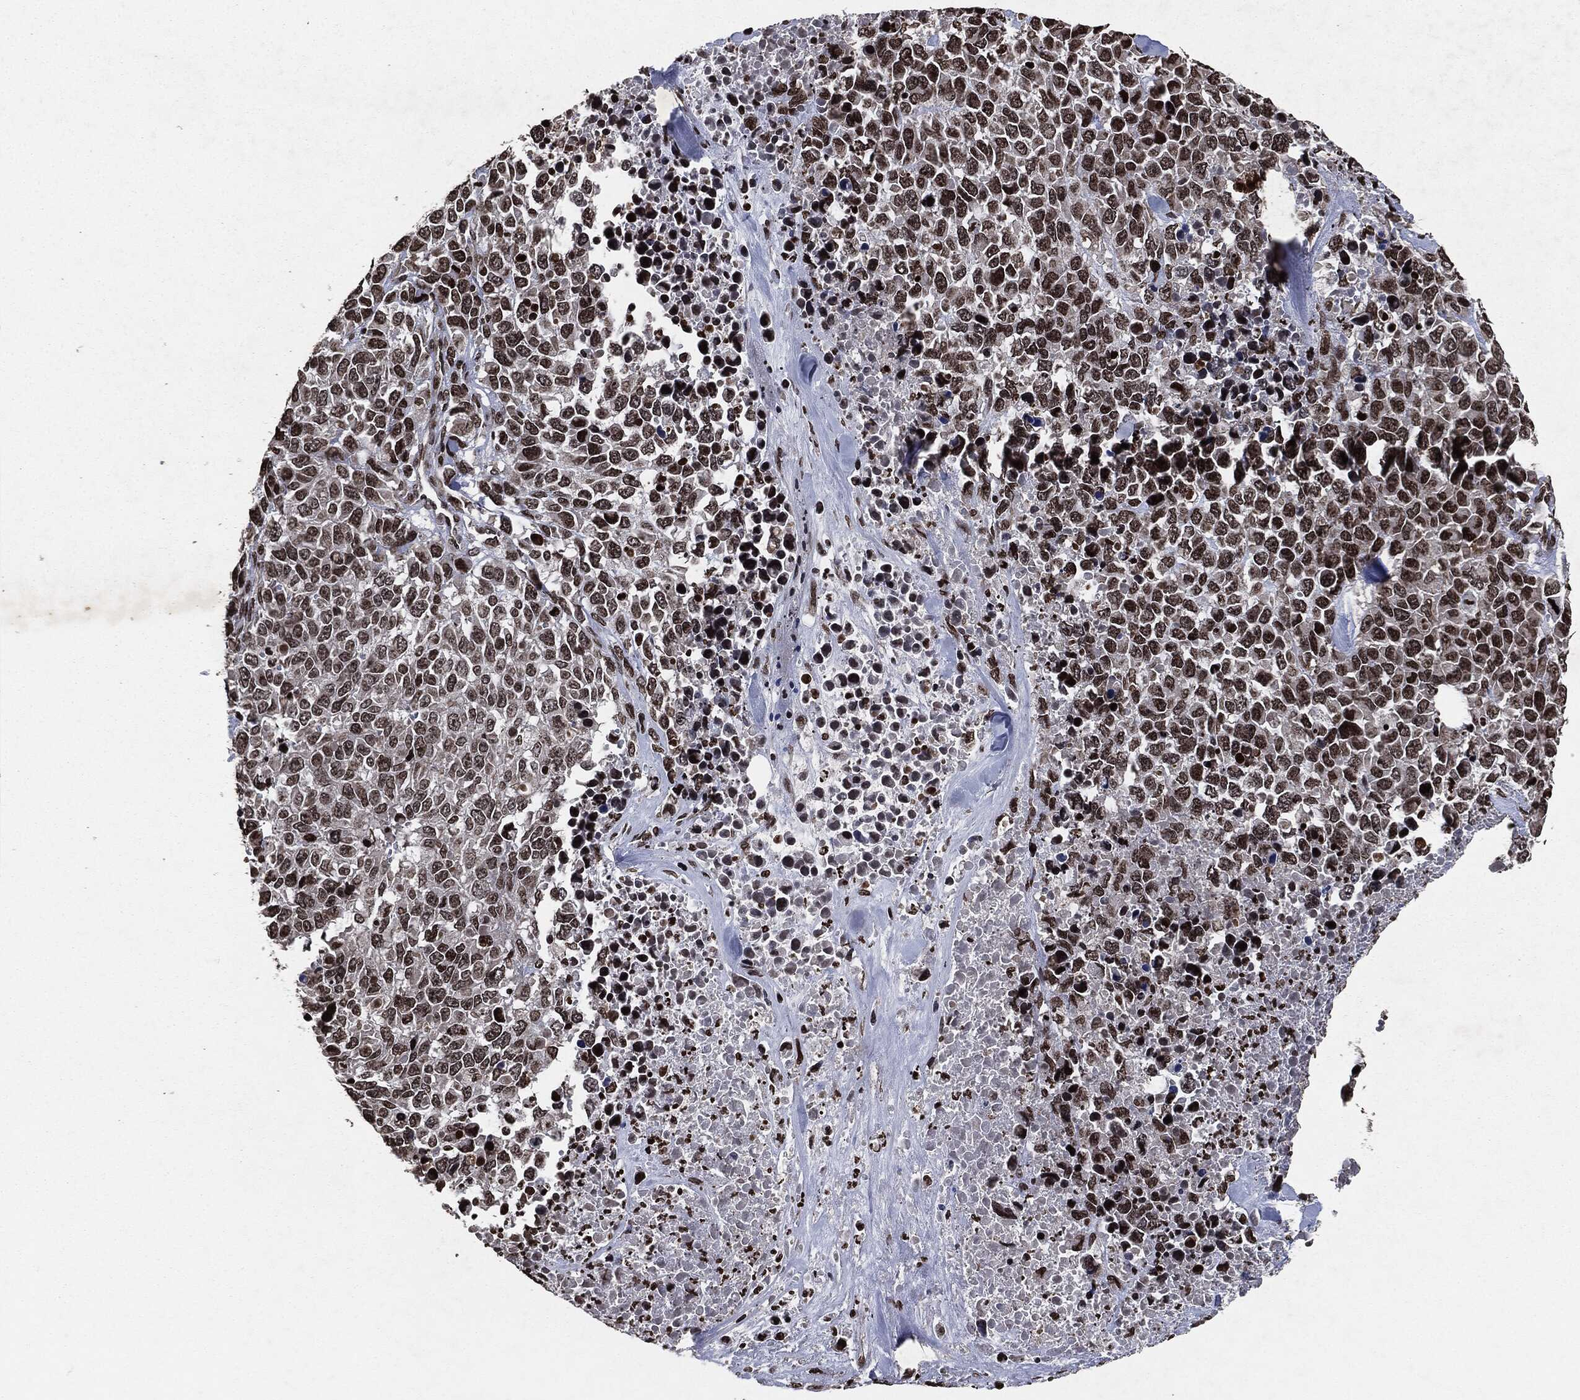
{"staining": {"intensity": "moderate", "quantity": ">75%", "location": "nuclear"}, "tissue": "melanoma", "cell_type": "Tumor cells", "image_type": "cancer", "snomed": [{"axis": "morphology", "description": "Malignant melanoma, Metastatic site"}, {"axis": "topography", "description": "Skin"}], "caption": "IHC photomicrograph of neoplastic tissue: melanoma stained using immunohistochemistry (IHC) displays medium levels of moderate protein expression localized specifically in the nuclear of tumor cells, appearing as a nuclear brown color.", "gene": "JUN", "patient": {"sex": "male", "age": 84}}